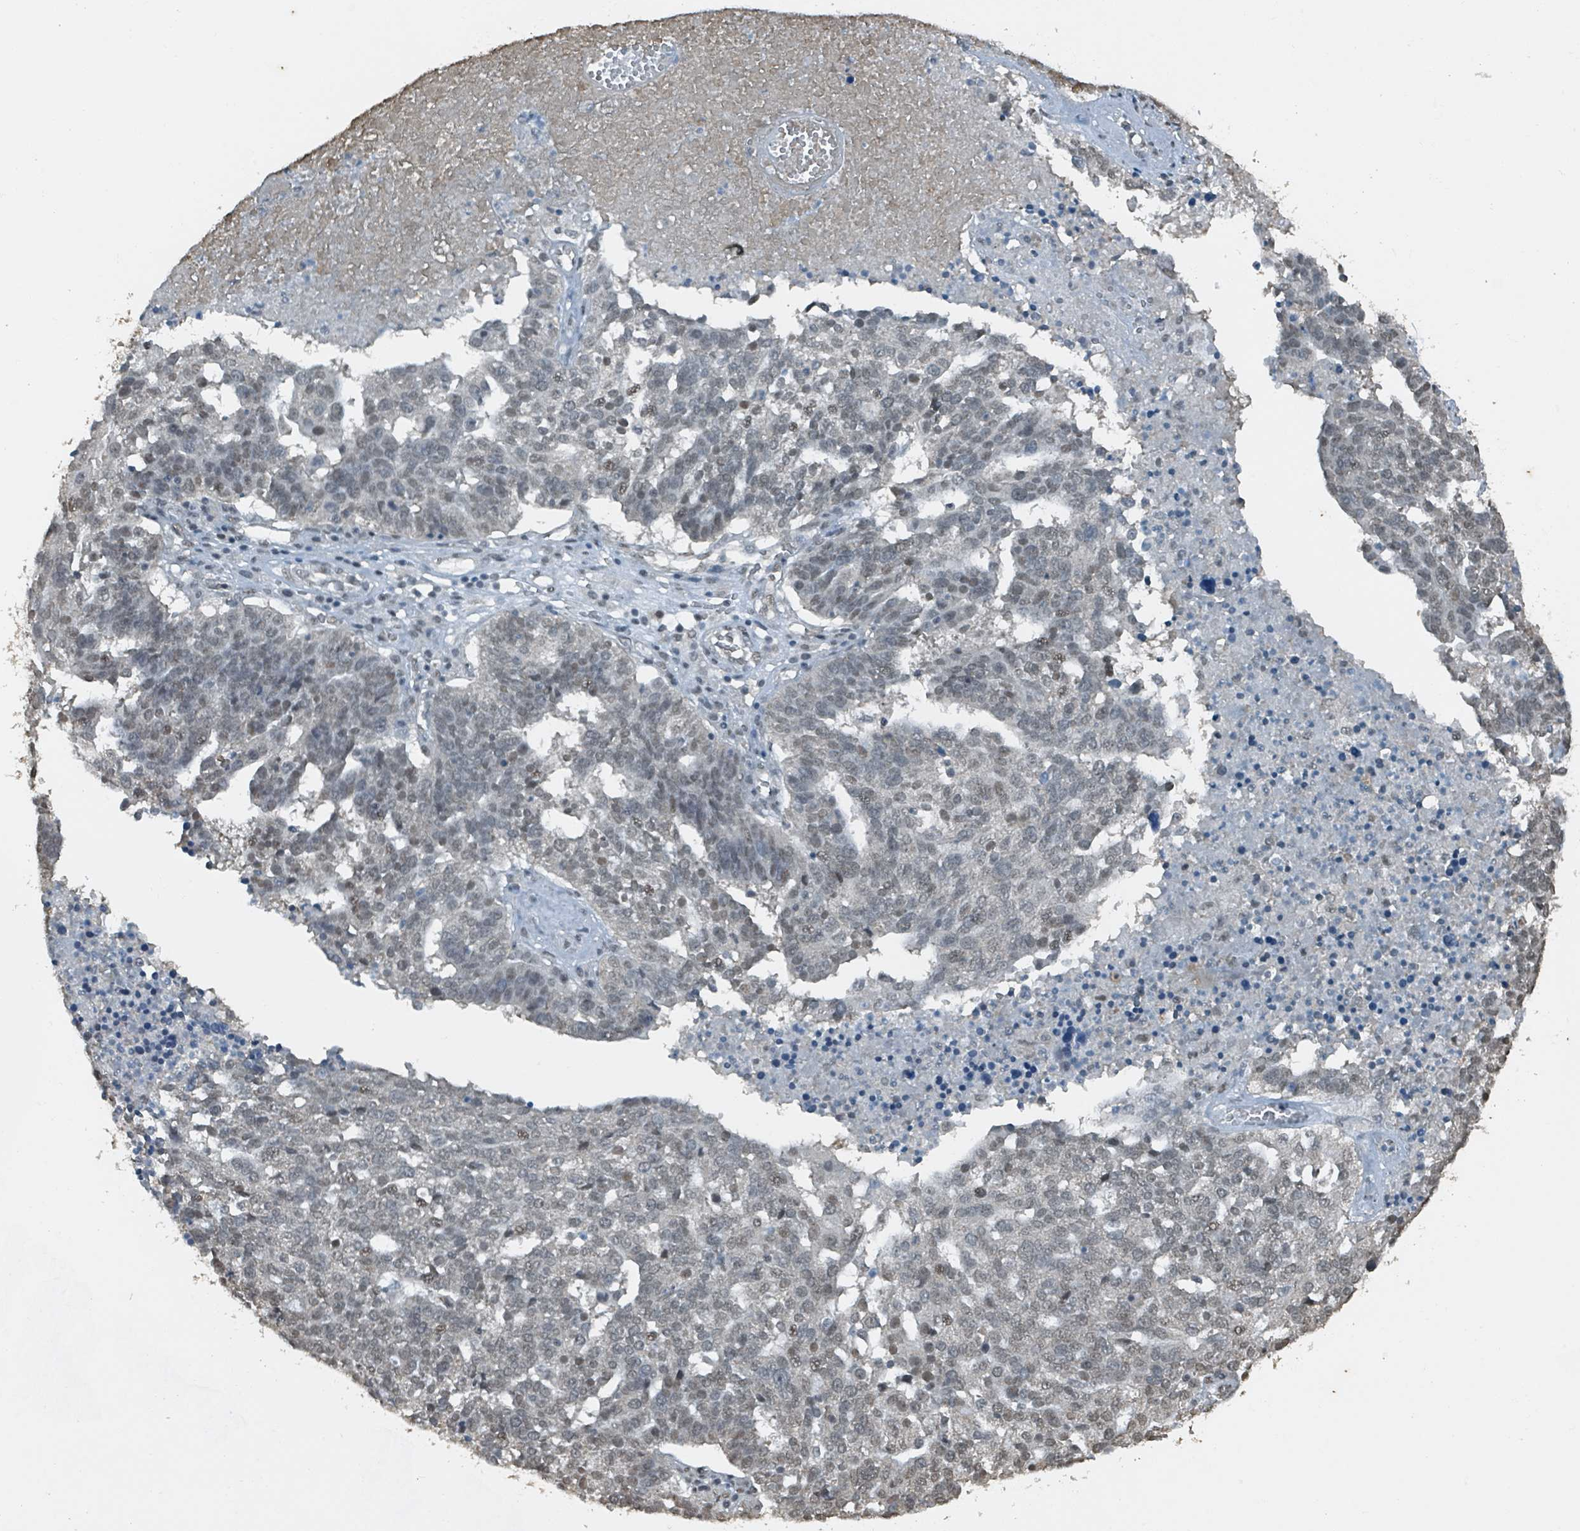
{"staining": {"intensity": "weak", "quantity": "25%-75%", "location": "nuclear"}, "tissue": "ovarian cancer", "cell_type": "Tumor cells", "image_type": "cancer", "snomed": [{"axis": "morphology", "description": "Cystadenocarcinoma, serous, NOS"}, {"axis": "topography", "description": "Ovary"}], "caption": "About 25%-75% of tumor cells in ovarian serous cystadenocarcinoma reveal weak nuclear protein expression as visualized by brown immunohistochemical staining.", "gene": "PHIP", "patient": {"sex": "female", "age": 59}}